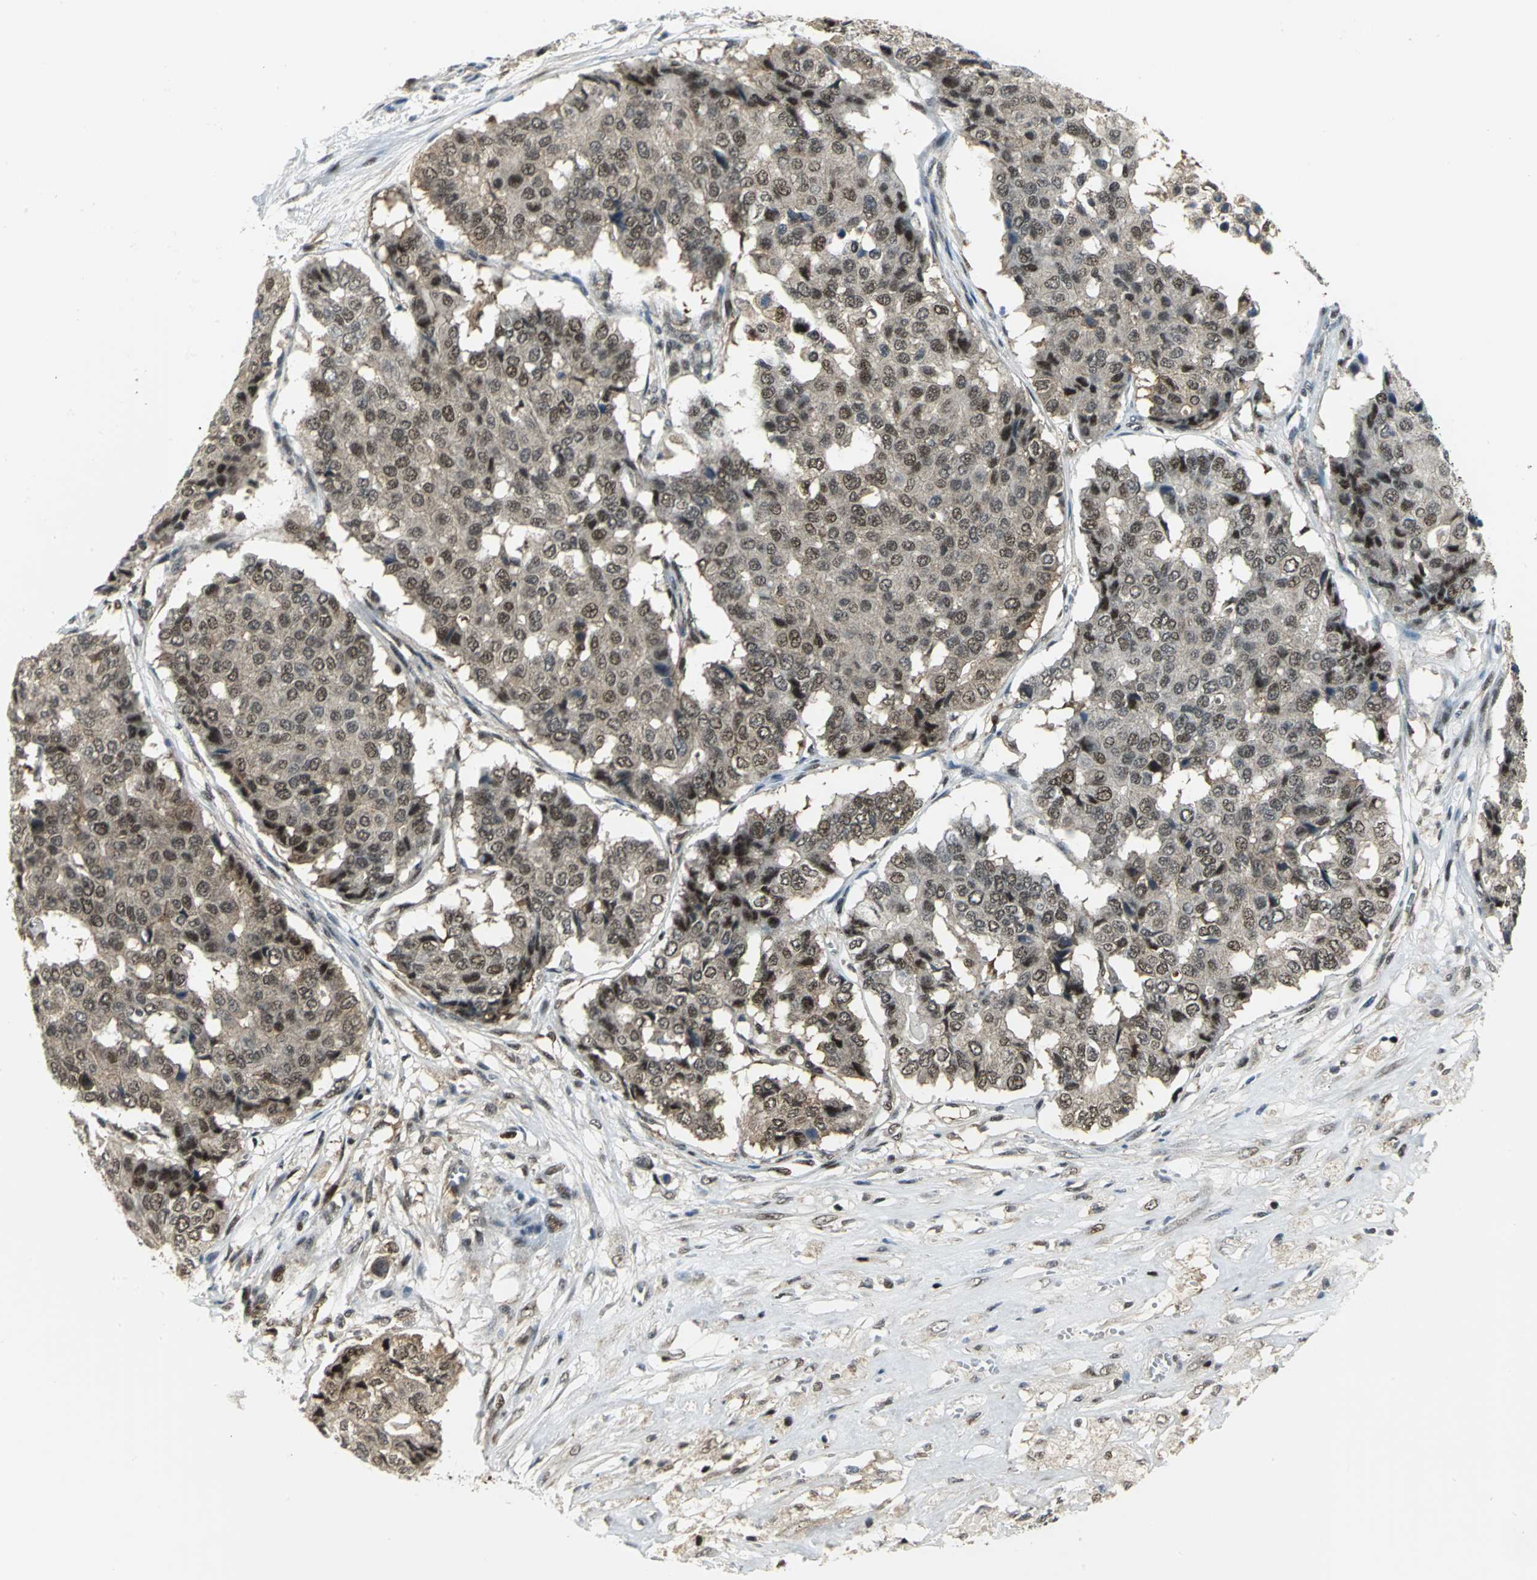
{"staining": {"intensity": "moderate", "quantity": "25%-75%", "location": "nuclear"}, "tissue": "pancreatic cancer", "cell_type": "Tumor cells", "image_type": "cancer", "snomed": [{"axis": "morphology", "description": "Adenocarcinoma, NOS"}, {"axis": "topography", "description": "Pancreas"}], "caption": "Immunohistochemical staining of adenocarcinoma (pancreatic) displays medium levels of moderate nuclear protein expression in approximately 25%-75% of tumor cells. (DAB = brown stain, brightfield microscopy at high magnification).", "gene": "PSMA4", "patient": {"sex": "male", "age": 50}}